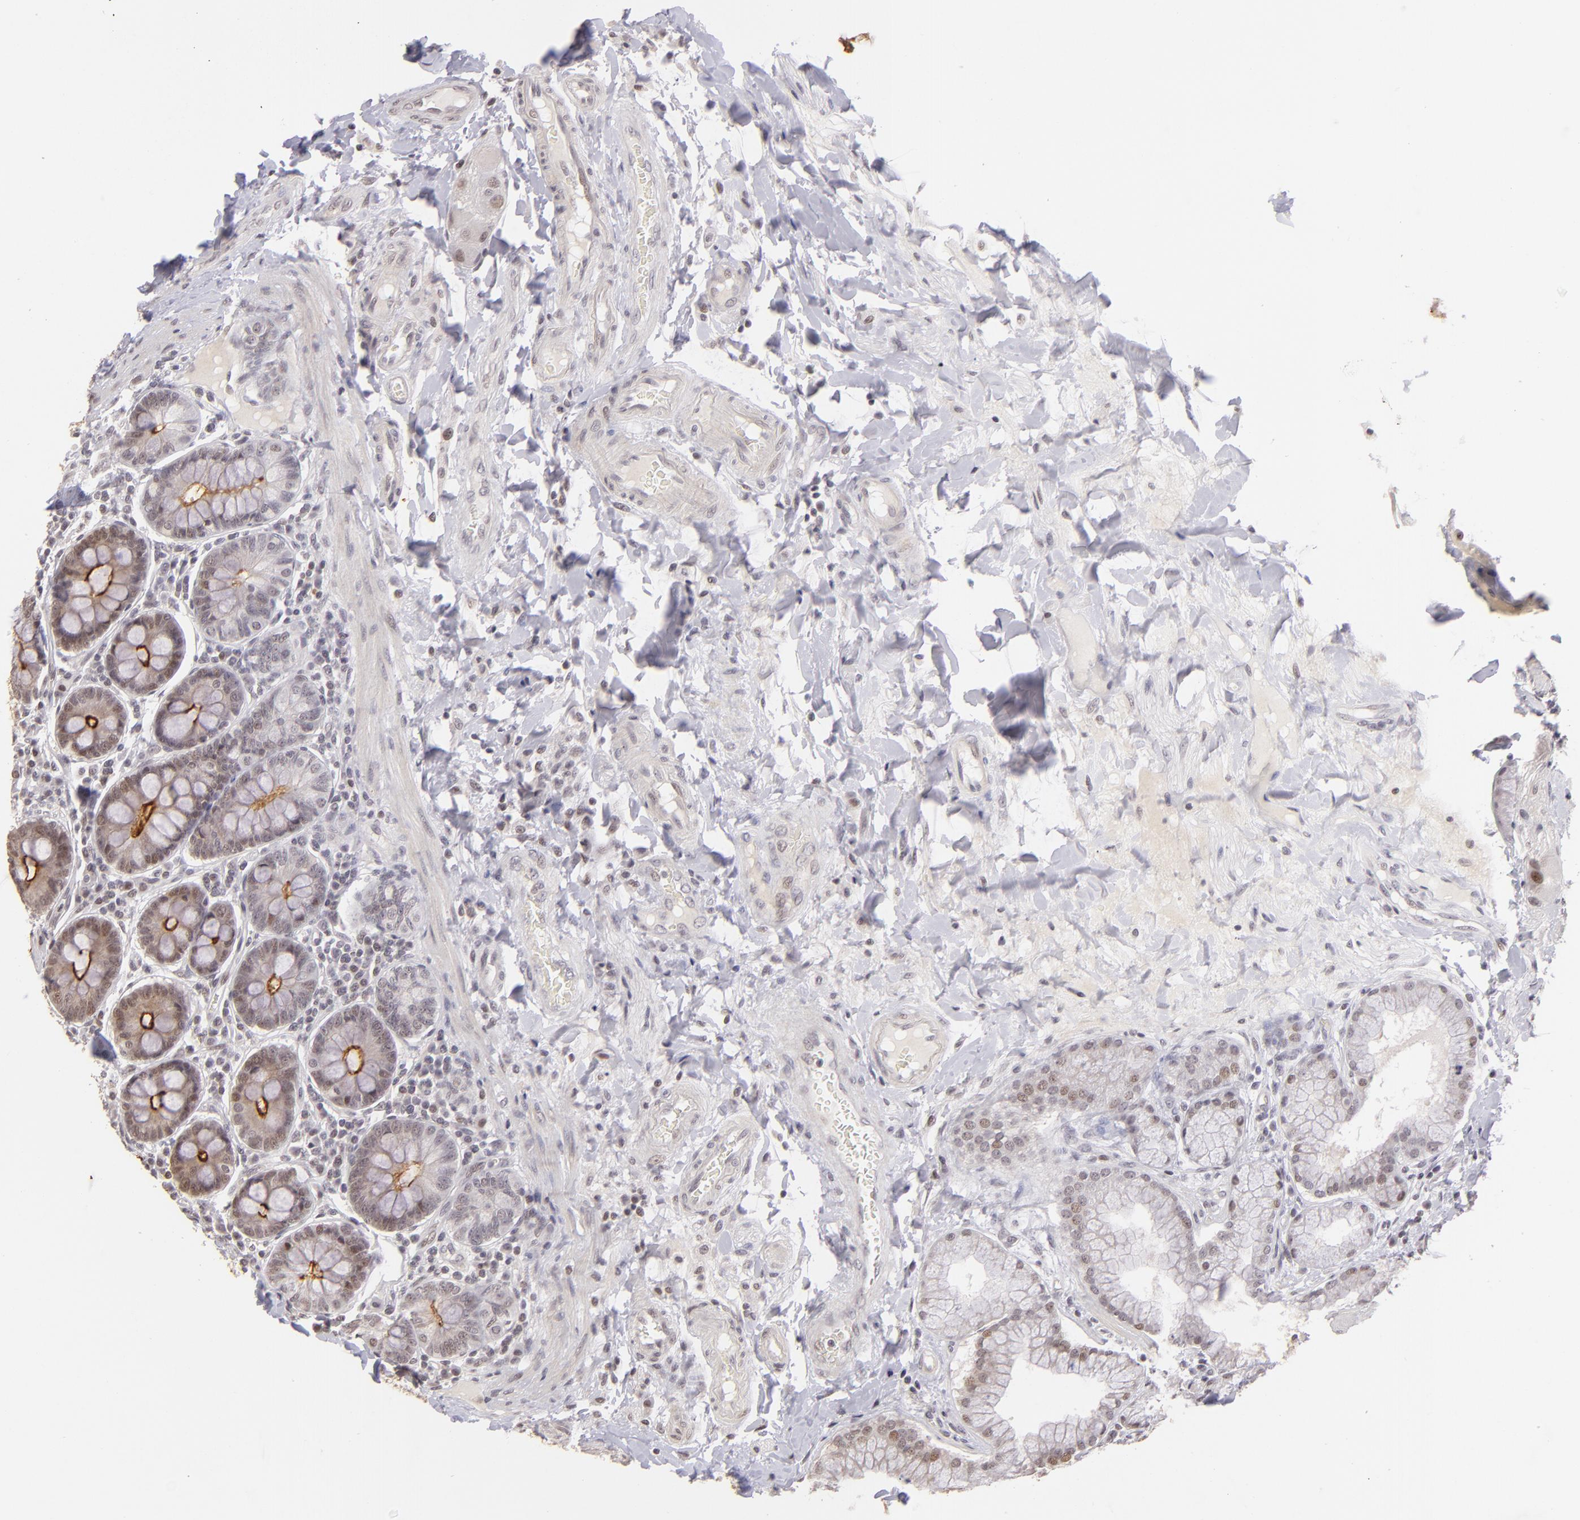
{"staining": {"intensity": "moderate", "quantity": "25%-75%", "location": "cytoplasmic/membranous"}, "tissue": "duodenum", "cell_type": "Glandular cells", "image_type": "normal", "snomed": [{"axis": "morphology", "description": "Normal tissue, NOS"}, {"axis": "topography", "description": "Duodenum"}], "caption": "Unremarkable duodenum displays moderate cytoplasmic/membranous staining in about 25%-75% of glandular cells The staining was performed using DAB (3,3'-diaminobenzidine) to visualize the protein expression in brown, while the nuclei were stained in blue with hematoxylin (Magnification: 20x)..", "gene": "RARB", "patient": {"sex": "male", "age": 50}}